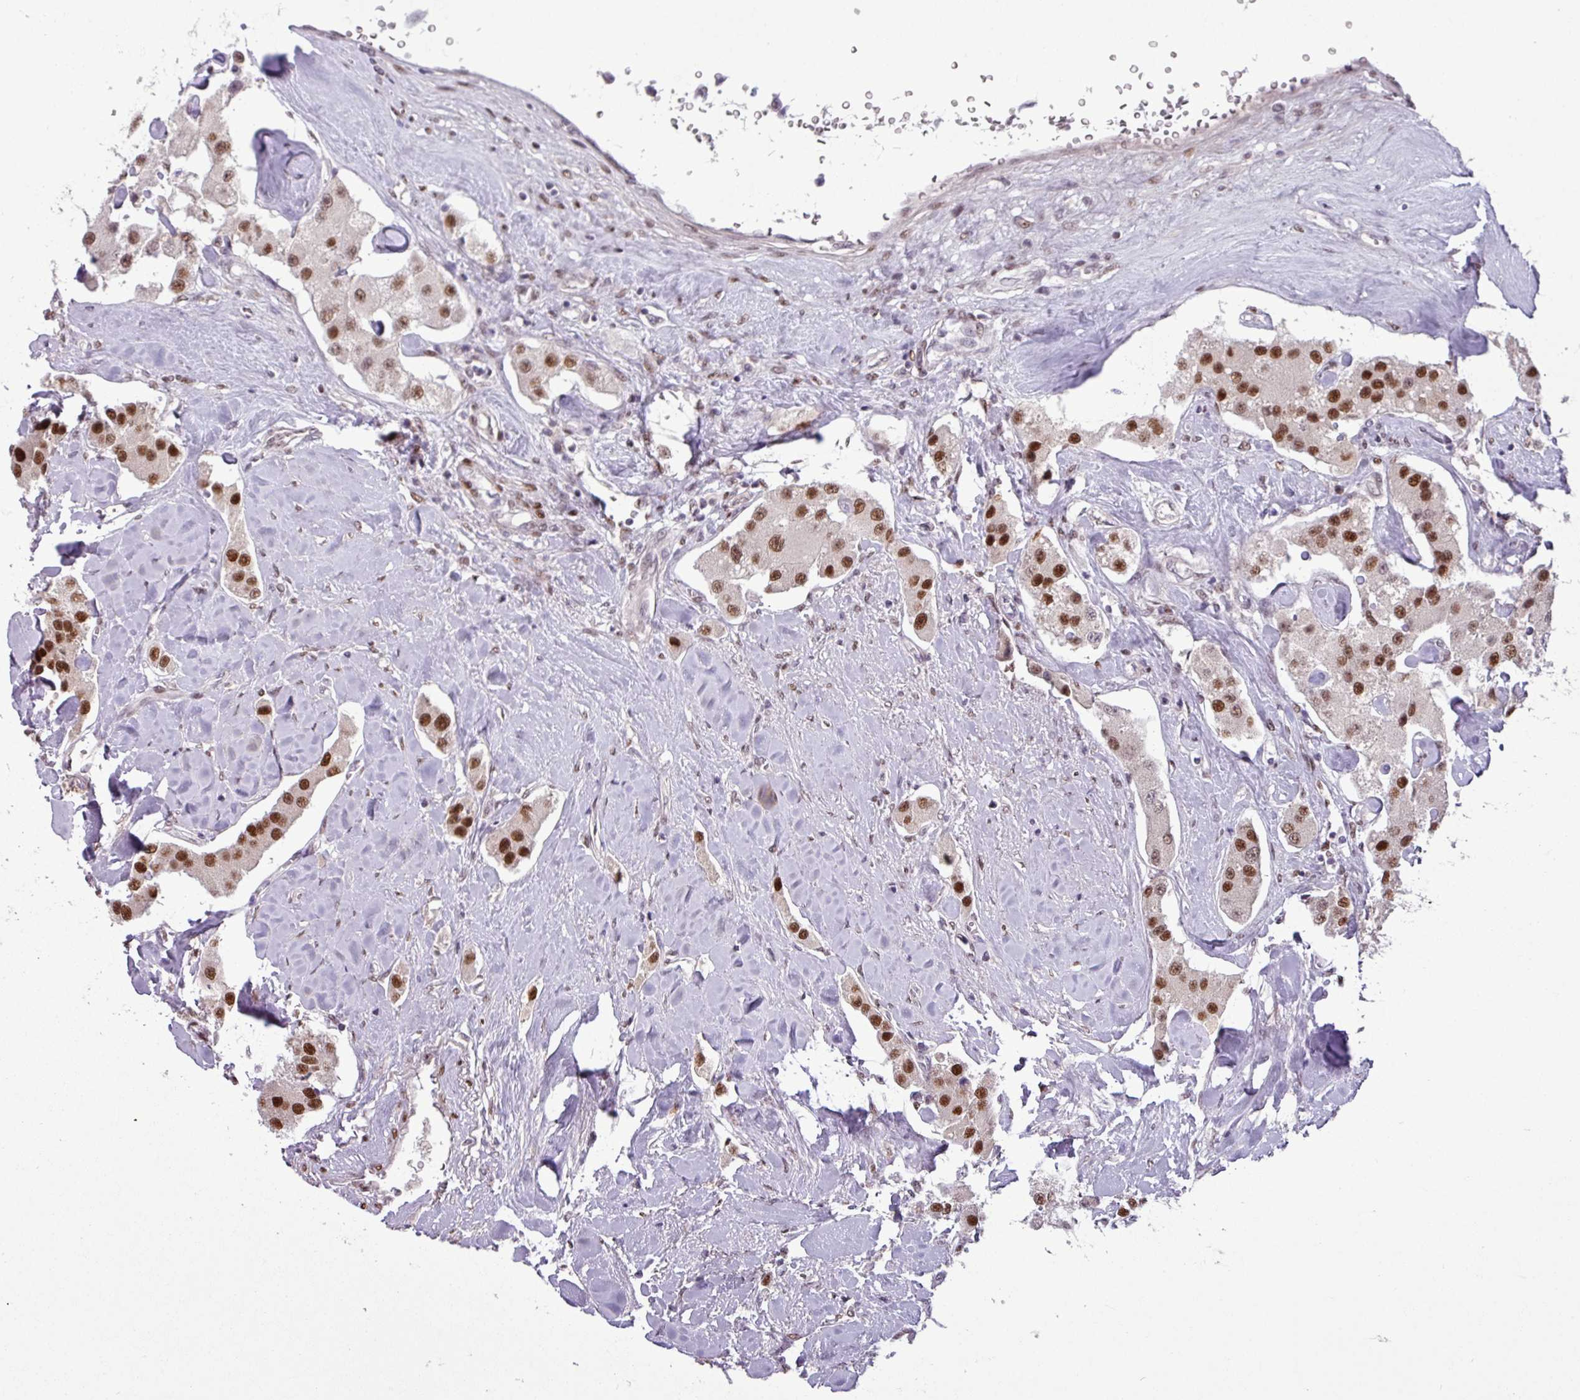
{"staining": {"intensity": "strong", "quantity": ">75%", "location": "nuclear"}, "tissue": "carcinoid", "cell_type": "Tumor cells", "image_type": "cancer", "snomed": [{"axis": "morphology", "description": "Carcinoid, malignant, NOS"}, {"axis": "topography", "description": "Pancreas"}], "caption": "Brown immunohistochemical staining in human carcinoid exhibits strong nuclear positivity in approximately >75% of tumor cells.", "gene": "IRF2BPL", "patient": {"sex": "male", "age": 41}}